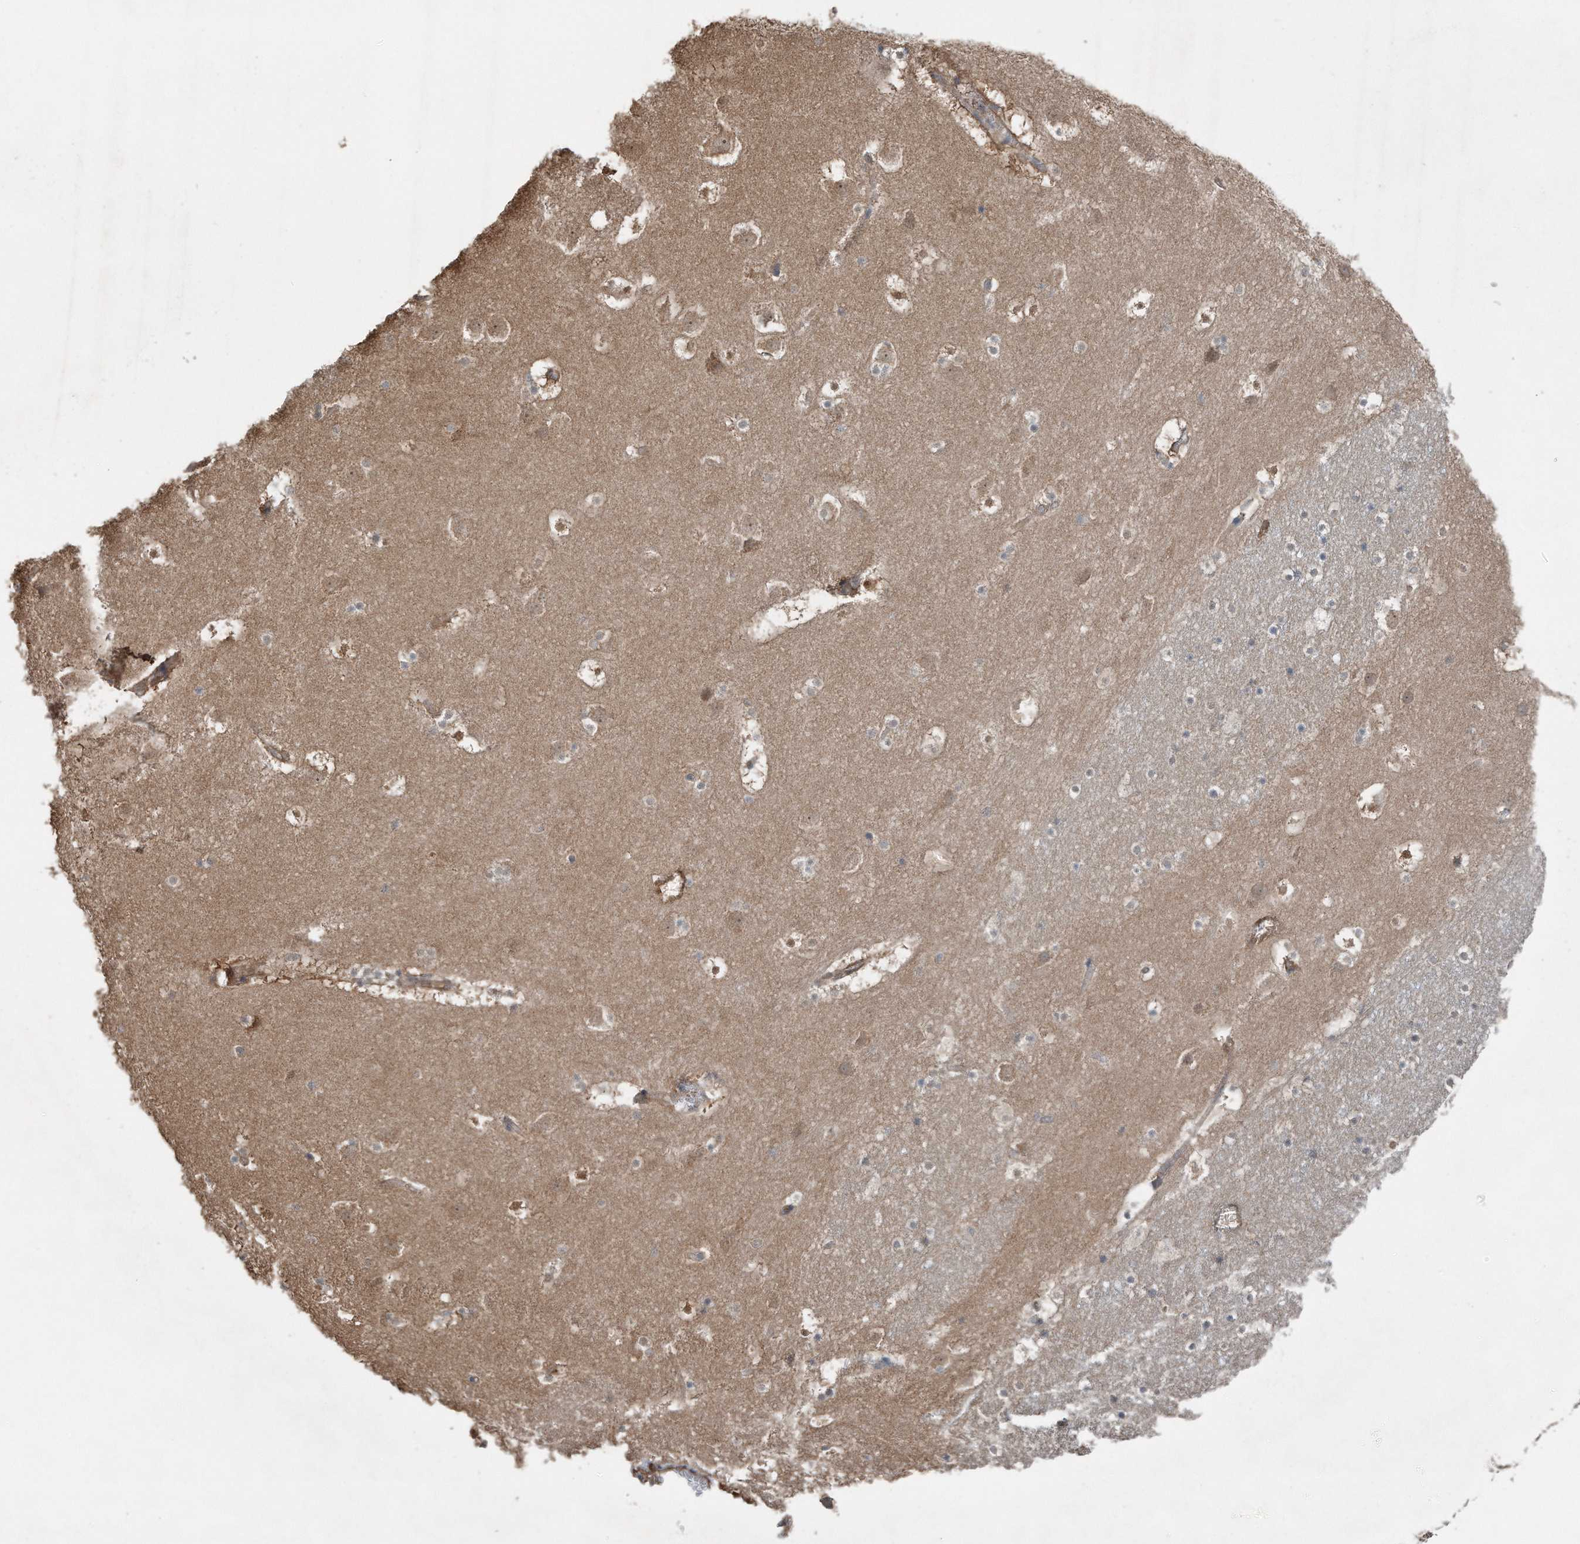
{"staining": {"intensity": "weak", "quantity": "<25%", "location": "cytoplasmic/membranous"}, "tissue": "caudate", "cell_type": "Glial cells", "image_type": "normal", "snomed": [{"axis": "morphology", "description": "Normal tissue, NOS"}, {"axis": "topography", "description": "Lateral ventricle wall"}], "caption": "Glial cells show no significant positivity in unremarkable caudate.", "gene": "ZNF772", "patient": {"sex": "male", "age": 45}}